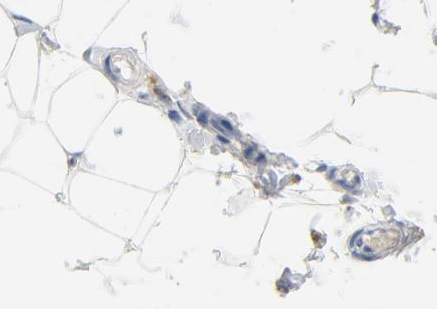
{"staining": {"intensity": "negative", "quantity": "none", "location": "none"}, "tissue": "adipose tissue", "cell_type": "Adipocytes", "image_type": "normal", "snomed": [{"axis": "morphology", "description": "Normal tissue, NOS"}, {"axis": "topography", "description": "Soft tissue"}], "caption": "The image shows no significant expression in adipocytes of adipose tissue.", "gene": "NCF1", "patient": {"sex": "male", "age": 26}}